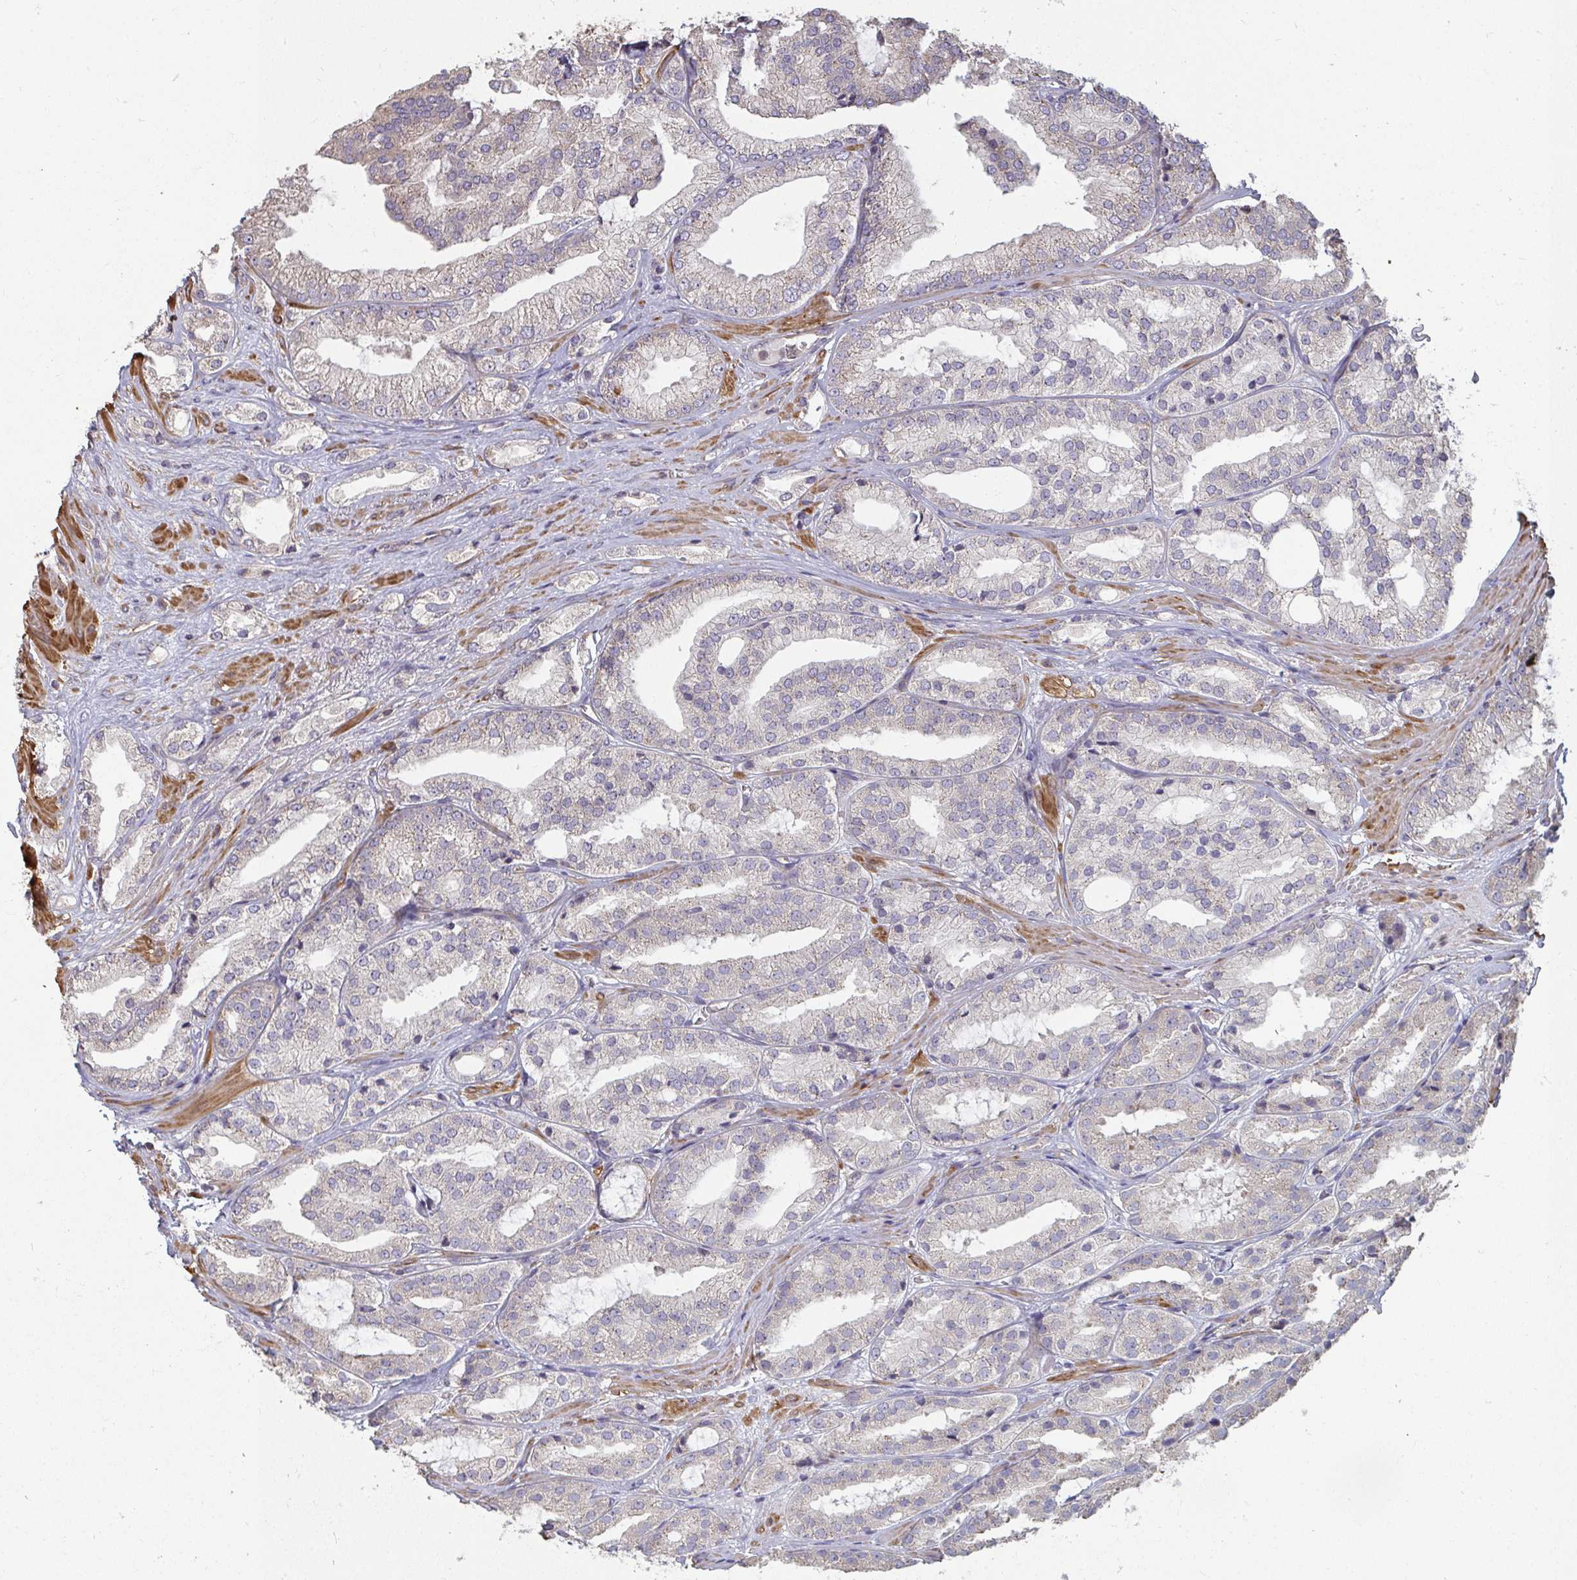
{"staining": {"intensity": "negative", "quantity": "none", "location": "none"}, "tissue": "prostate cancer", "cell_type": "Tumor cells", "image_type": "cancer", "snomed": [{"axis": "morphology", "description": "Adenocarcinoma, High grade"}, {"axis": "topography", "description": "Prostate"}], "caption": "A high-resolution histopathology image shows IHC staining of high-grade adenocarcinoma (prostate), which demonstrates no significant expression in tumor cells.", "gene": "ZFYVE28", "patient": {"sex": "male", "age": 68}}